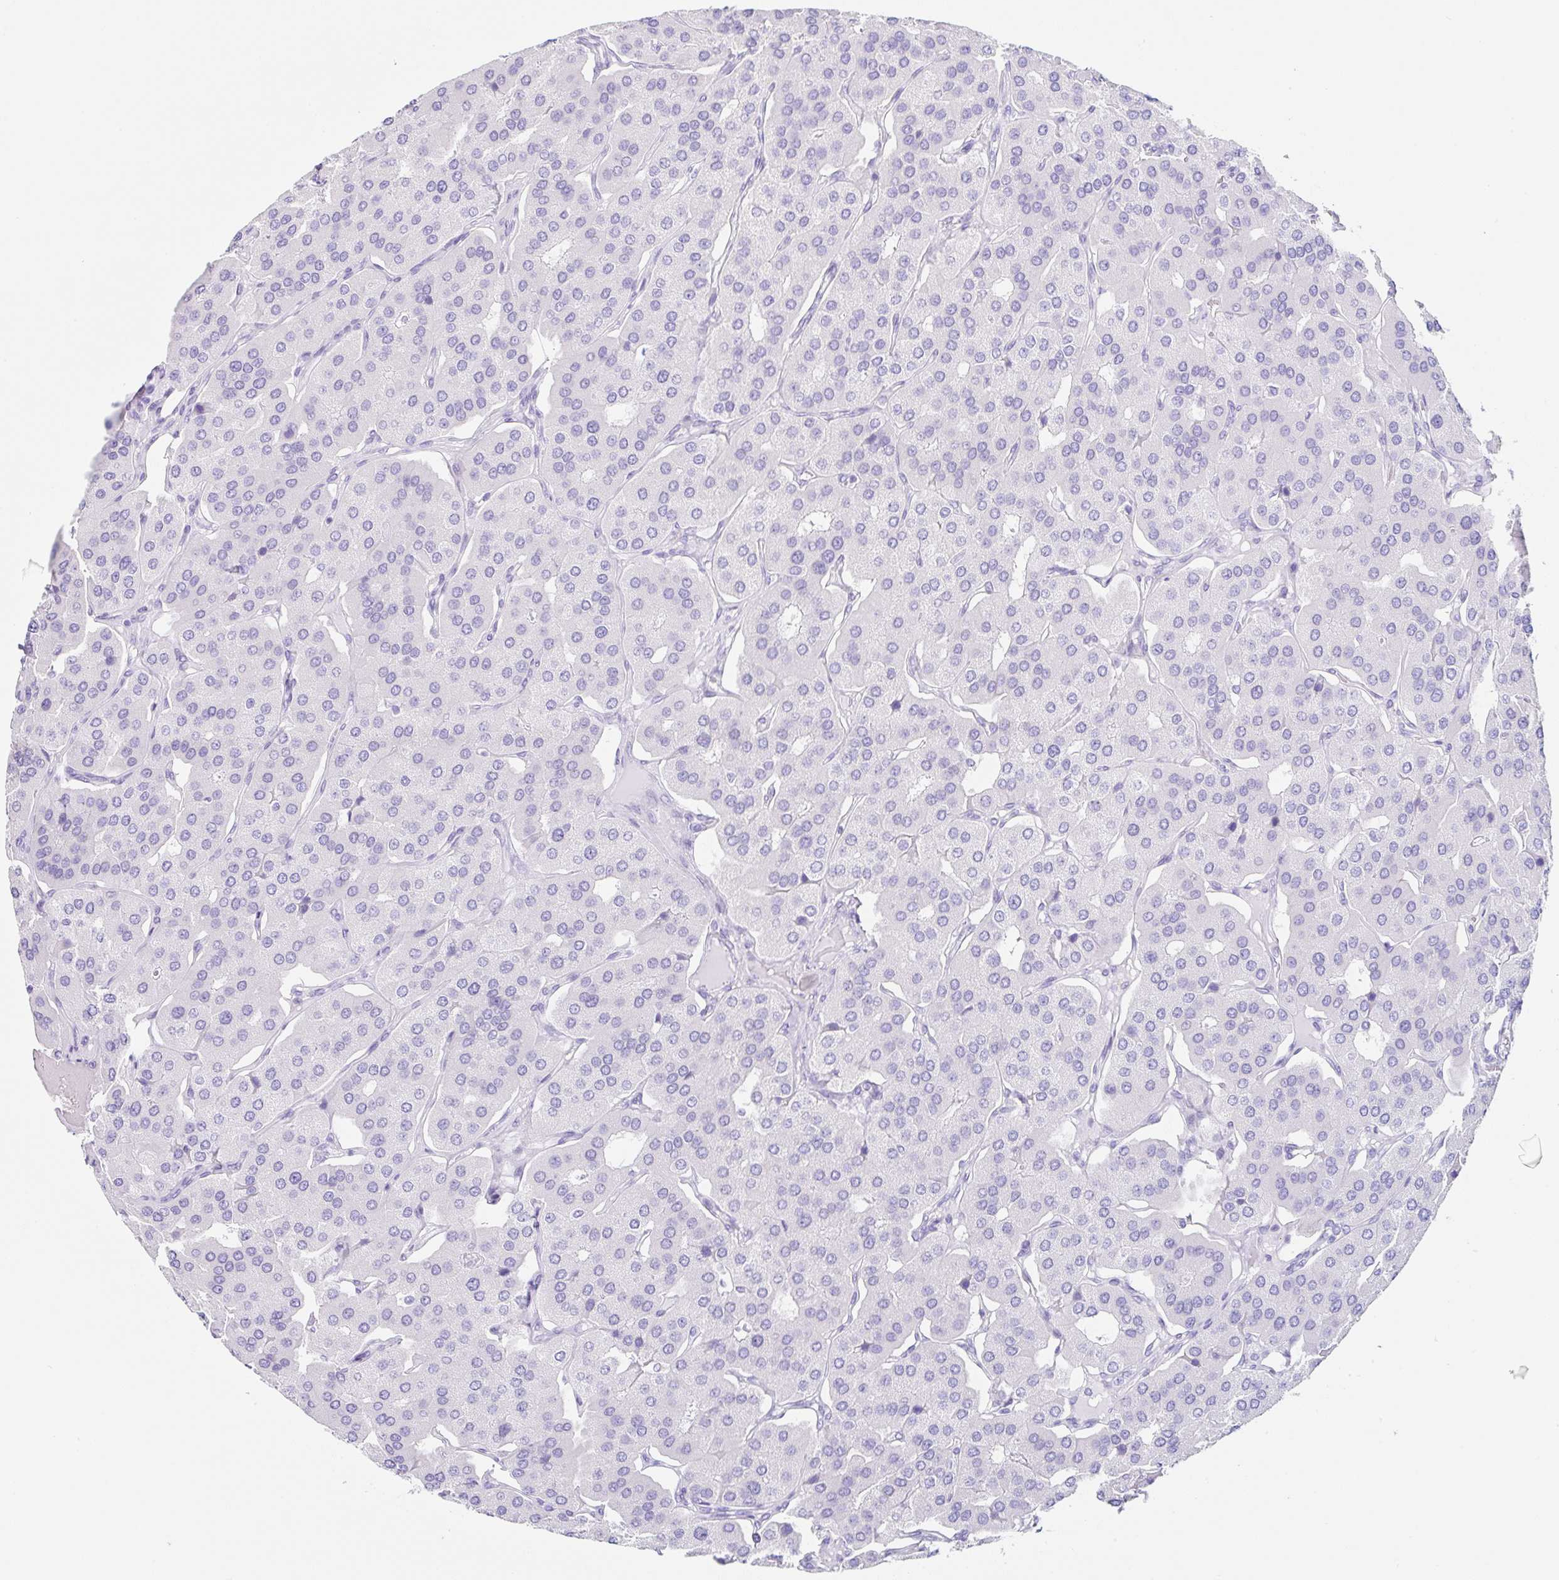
{"staining": {"intensity": "negative", "quantity": "none", "location": "none"}, "tissue": "parathyroid gland", "cell_type": "Glandular cells", "image_type": "normal", "snomed": [{"axis": "morphology", "description": "Normal tissue, NOS"}, {"axis": "morphology", "description": "Adenoma, NOS"}, {"axis": "topography", "description": "Parathyroid gland"}], "caption": "This is a histopathology image of immunohistochemistry staining of benign parathyroid gland, which shows no expression in glandular cells. The staining is performed using DAB (3,3'-diaminobenzidine) brown chromogen with nuclei counter-stained in using hematoxylin.", "gene": "CLDND2", "patient": {"sex": "female", "age": 86}}